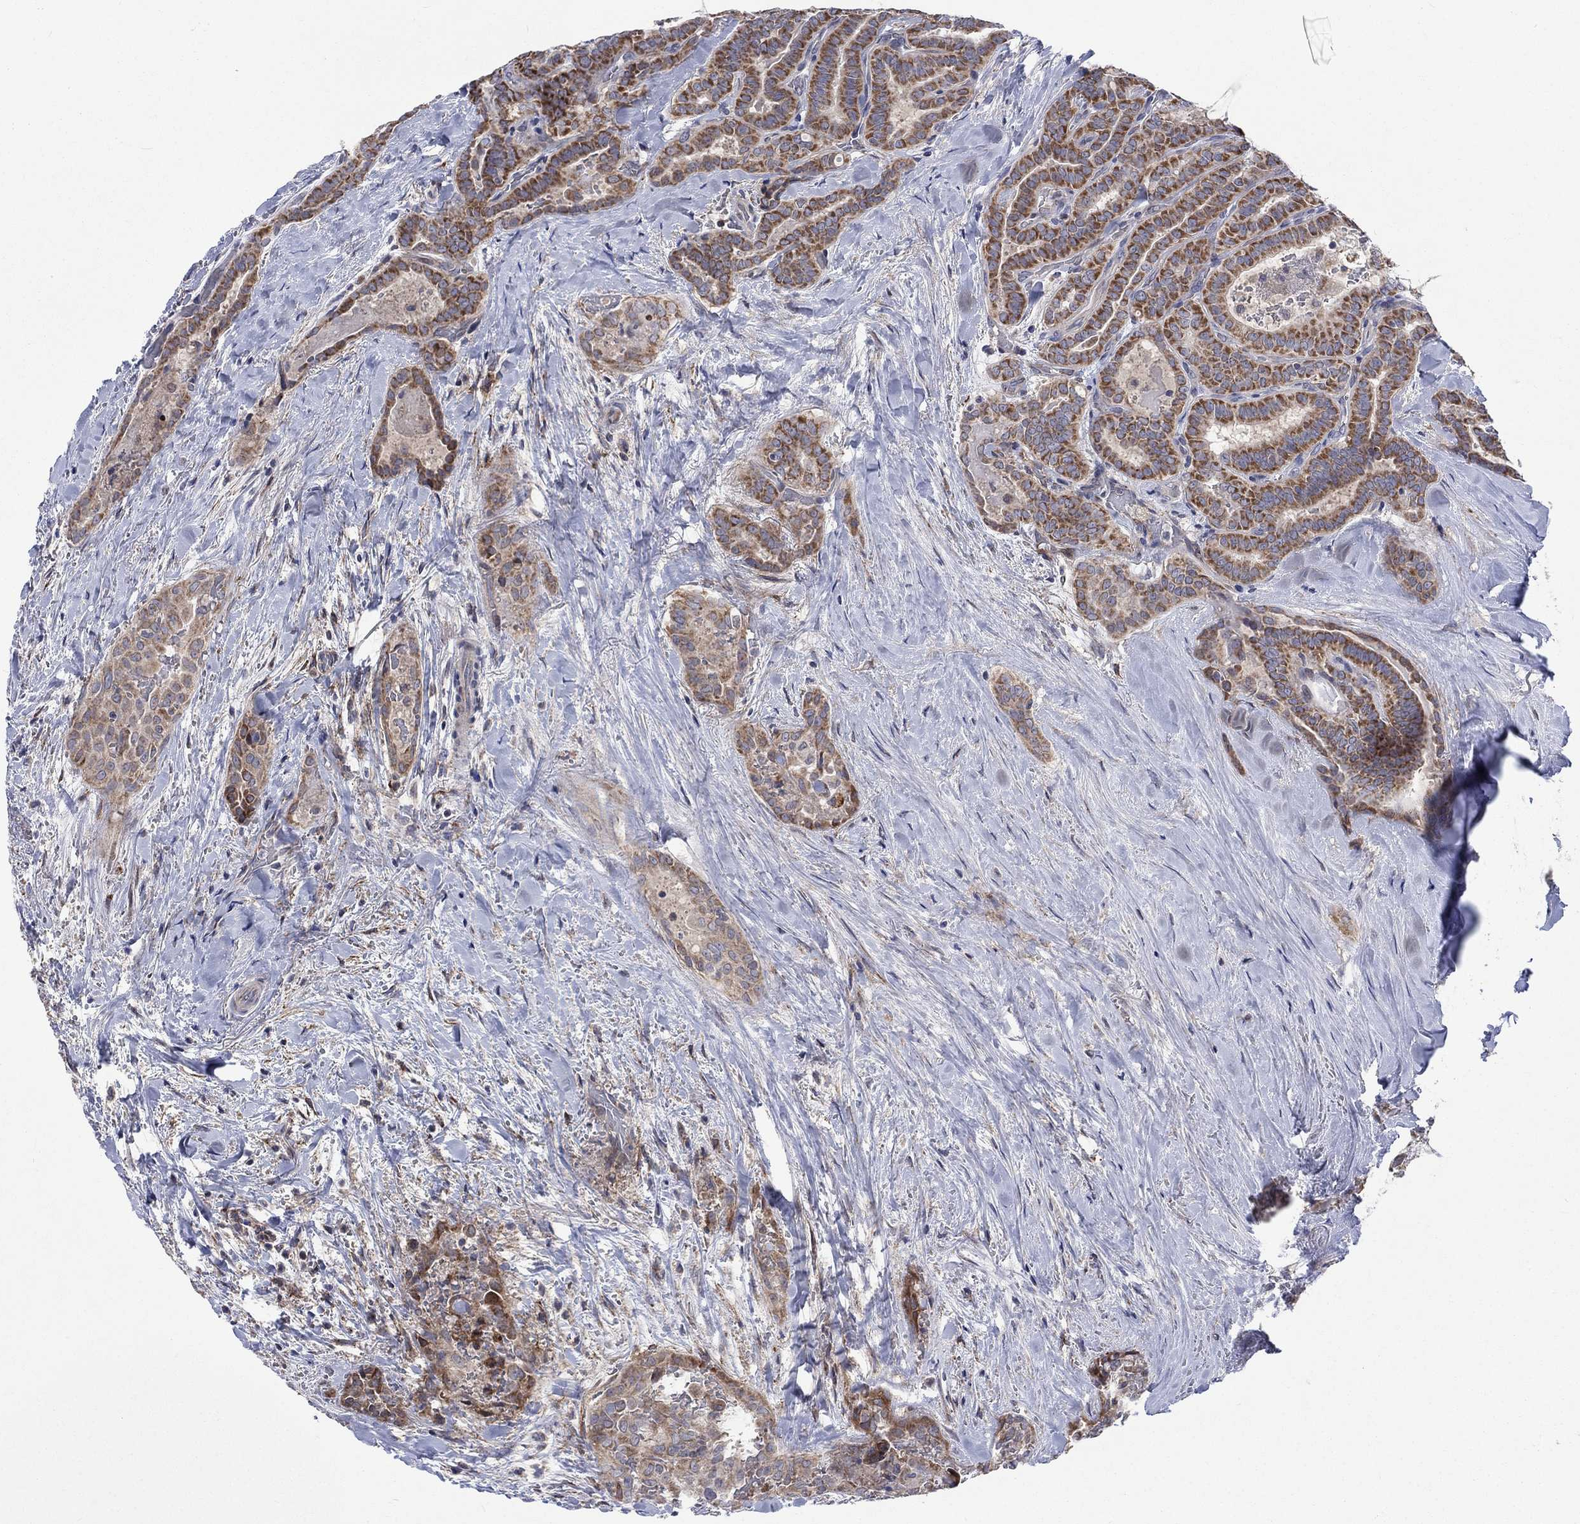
{"staining": {"intensity": "strong", "quantity": ">75%", "location": "cytoplasmic/membranous"}, "tissue": "thyroid cancer", "cell_type": "Tumor cells", "image_type": "cancer", "snomed": [{"axis": "morphology", "description": "Papillary adenocarcinoma, NOS"}, {"axis": "topography", "description": "Thyroid gland"}], "caption": "A photomicrograph of thyroid papillary adenocarcinoma stained for a protein exhibits strong cytoplasmic/membranous brown staining in tumor cells. The protein of interest is shown in brown color, while the nuclei are stained blue.", "gene": "SLC35F2", "patient": {"sex": "female", "age": 39}}